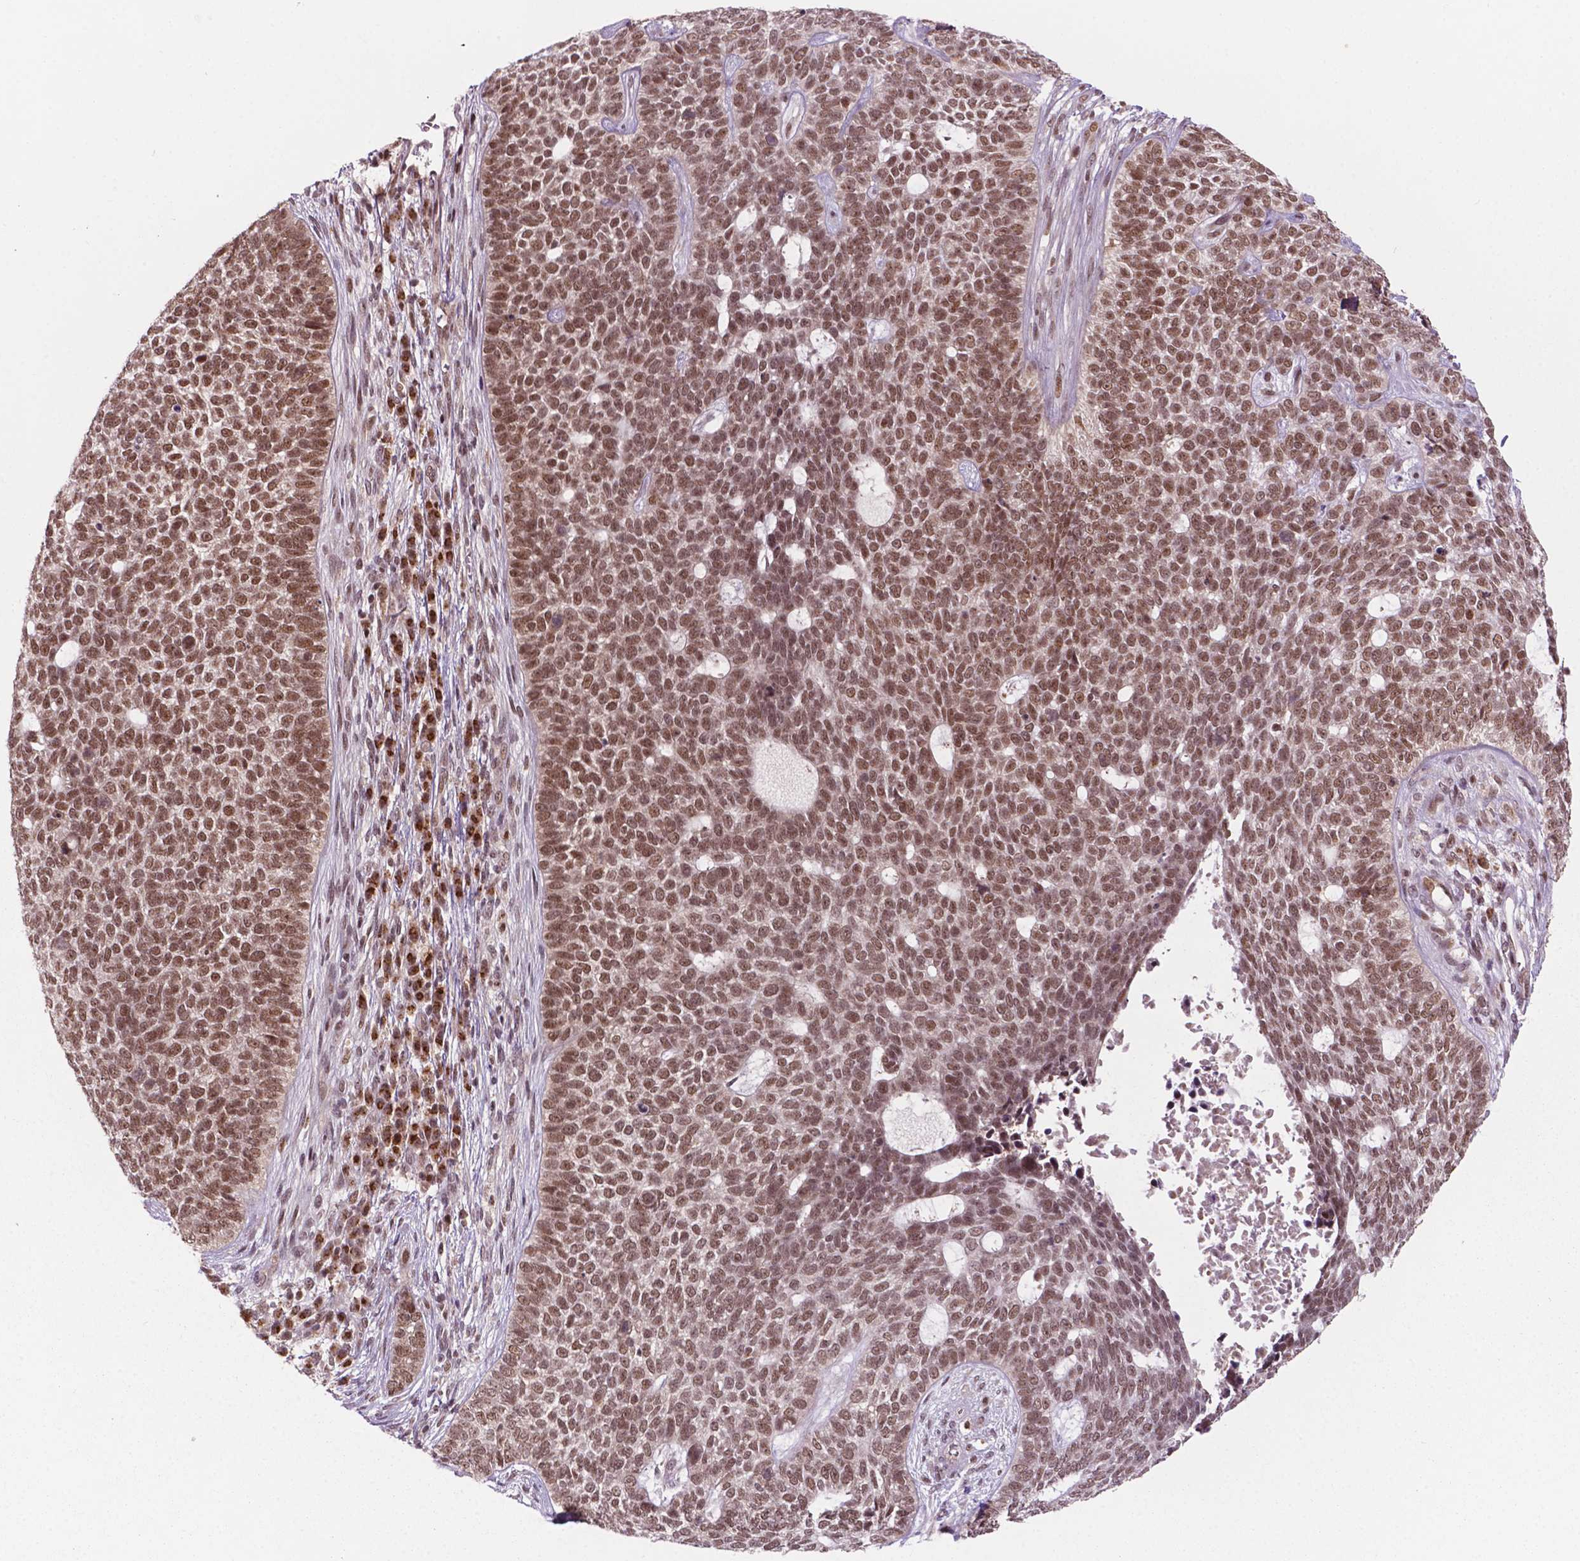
{"staining": {"intensity": "moderate", "quantity": ">75%", "location": "nuclear"}, "tissue": "skin cancer", "cell_type": "Tumor cells", "image_type": "cancer", "snomed": [{"axis": "morphology", "description": "Basal cell carcinoma"}, {"axis": "topography", "description": "Skin"}], "caption": "This histopathology image demonstrates skin basal cell carcinoma stained with immunohistochemistry (IHC) to label a protein in brown. The nuclear of tumor cells show moderate positivity for the protein. Nuclei are counter-stained blue.", "gene": "PER2", "patient": {"sex": "female", "age": 69}}